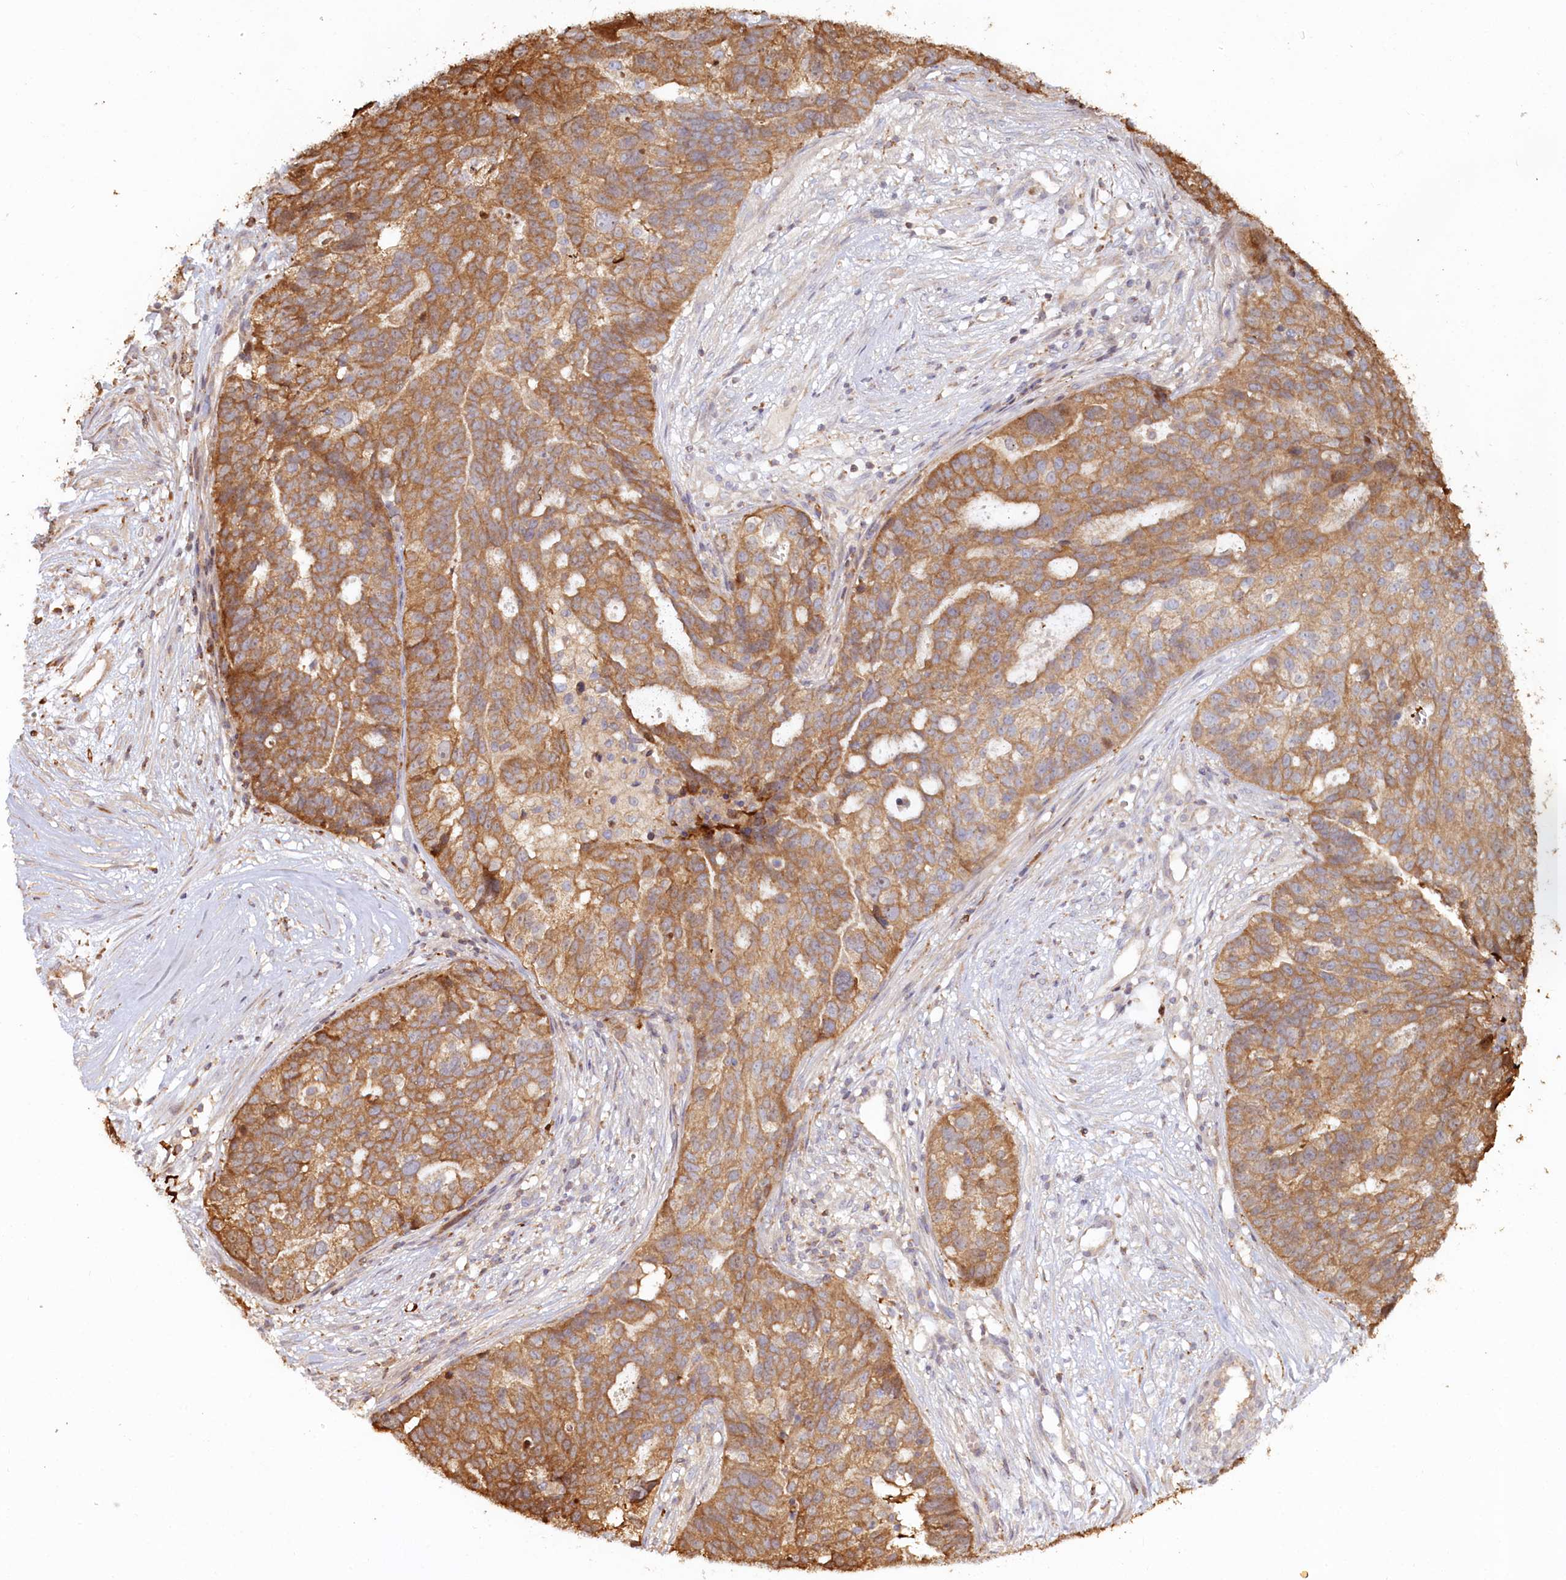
{"staining": {"intensity": "moderate", "quantity": ">75%", "location": "cytoplasmic/membranous"}, "tissue": "ovarian cancer", "cell_type": "Tumor cells", "image_type": "cancer", "snomed": [{"axis": "morphology", "description": "Cystadenocarcinoma, serous, NOS"}, {"axis": "topography", "description": "Ovary"}], "caption": "Moderate cytoplasmic/membranous staining is seen in about >75% of tumor cells in ovarian serous cystadenocarcinoma.", "gene": "HAL", "patient": {"sex": "female", "age": 59}}